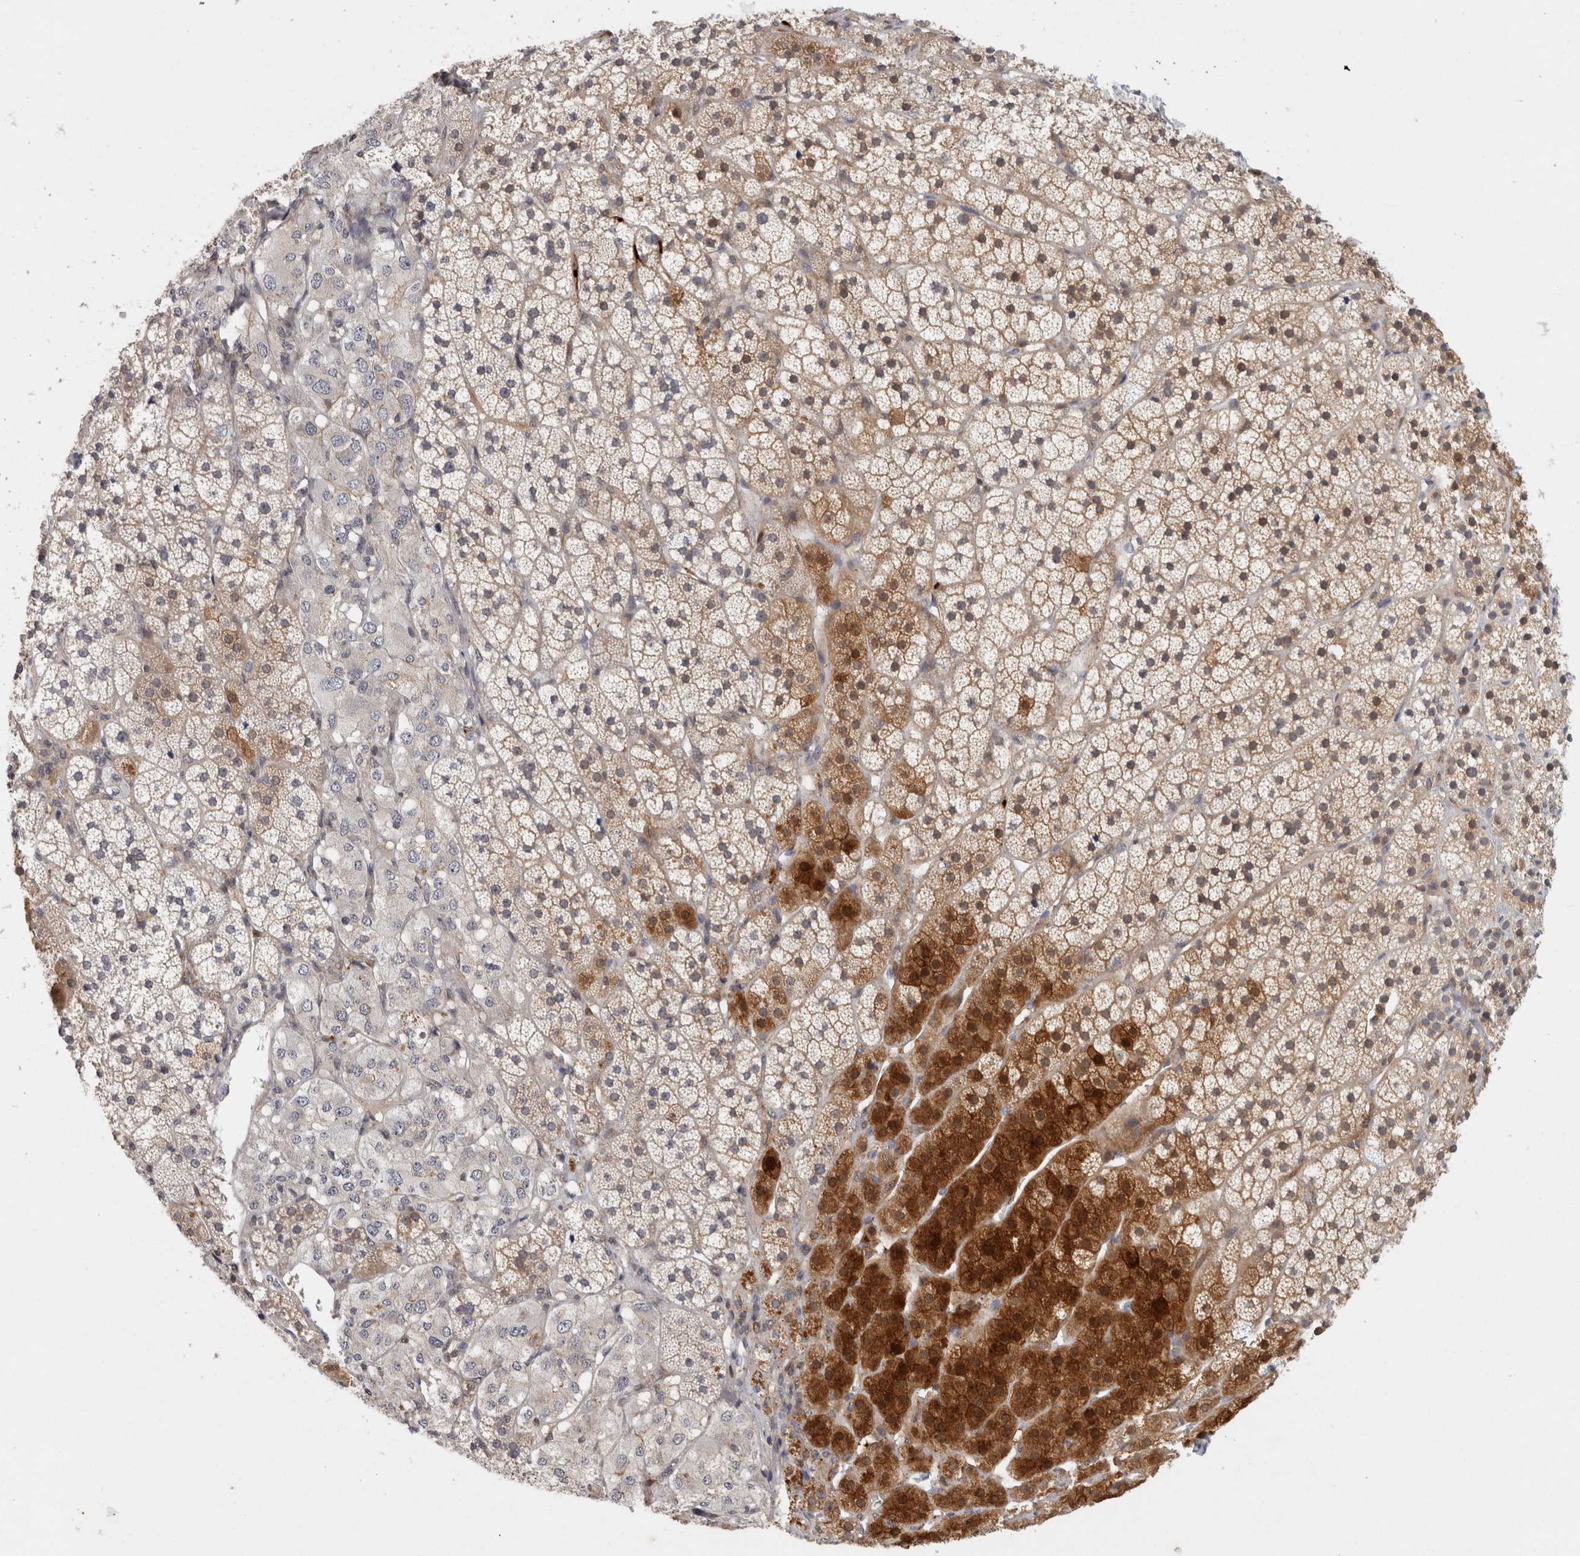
{"staining": {"intensity": "strong", "quantity": "<25%", "location": "cytoplasmic/membranous,nuclear"}, "tissue": "adrenal gland", "cell_type": "Glandular cells", "image_type": "normal", "snomed": [{"axis": "morphology", "description": "Normal tissue, NOS"}, {"axis": "topography", "description": "Adrenal gland"}], "caption": "Adrenal gland stained with a protein marker displays strong staining in glandular cells.", "gene": "ACAT2", "patient": {"sex": "female", "age": 44}}